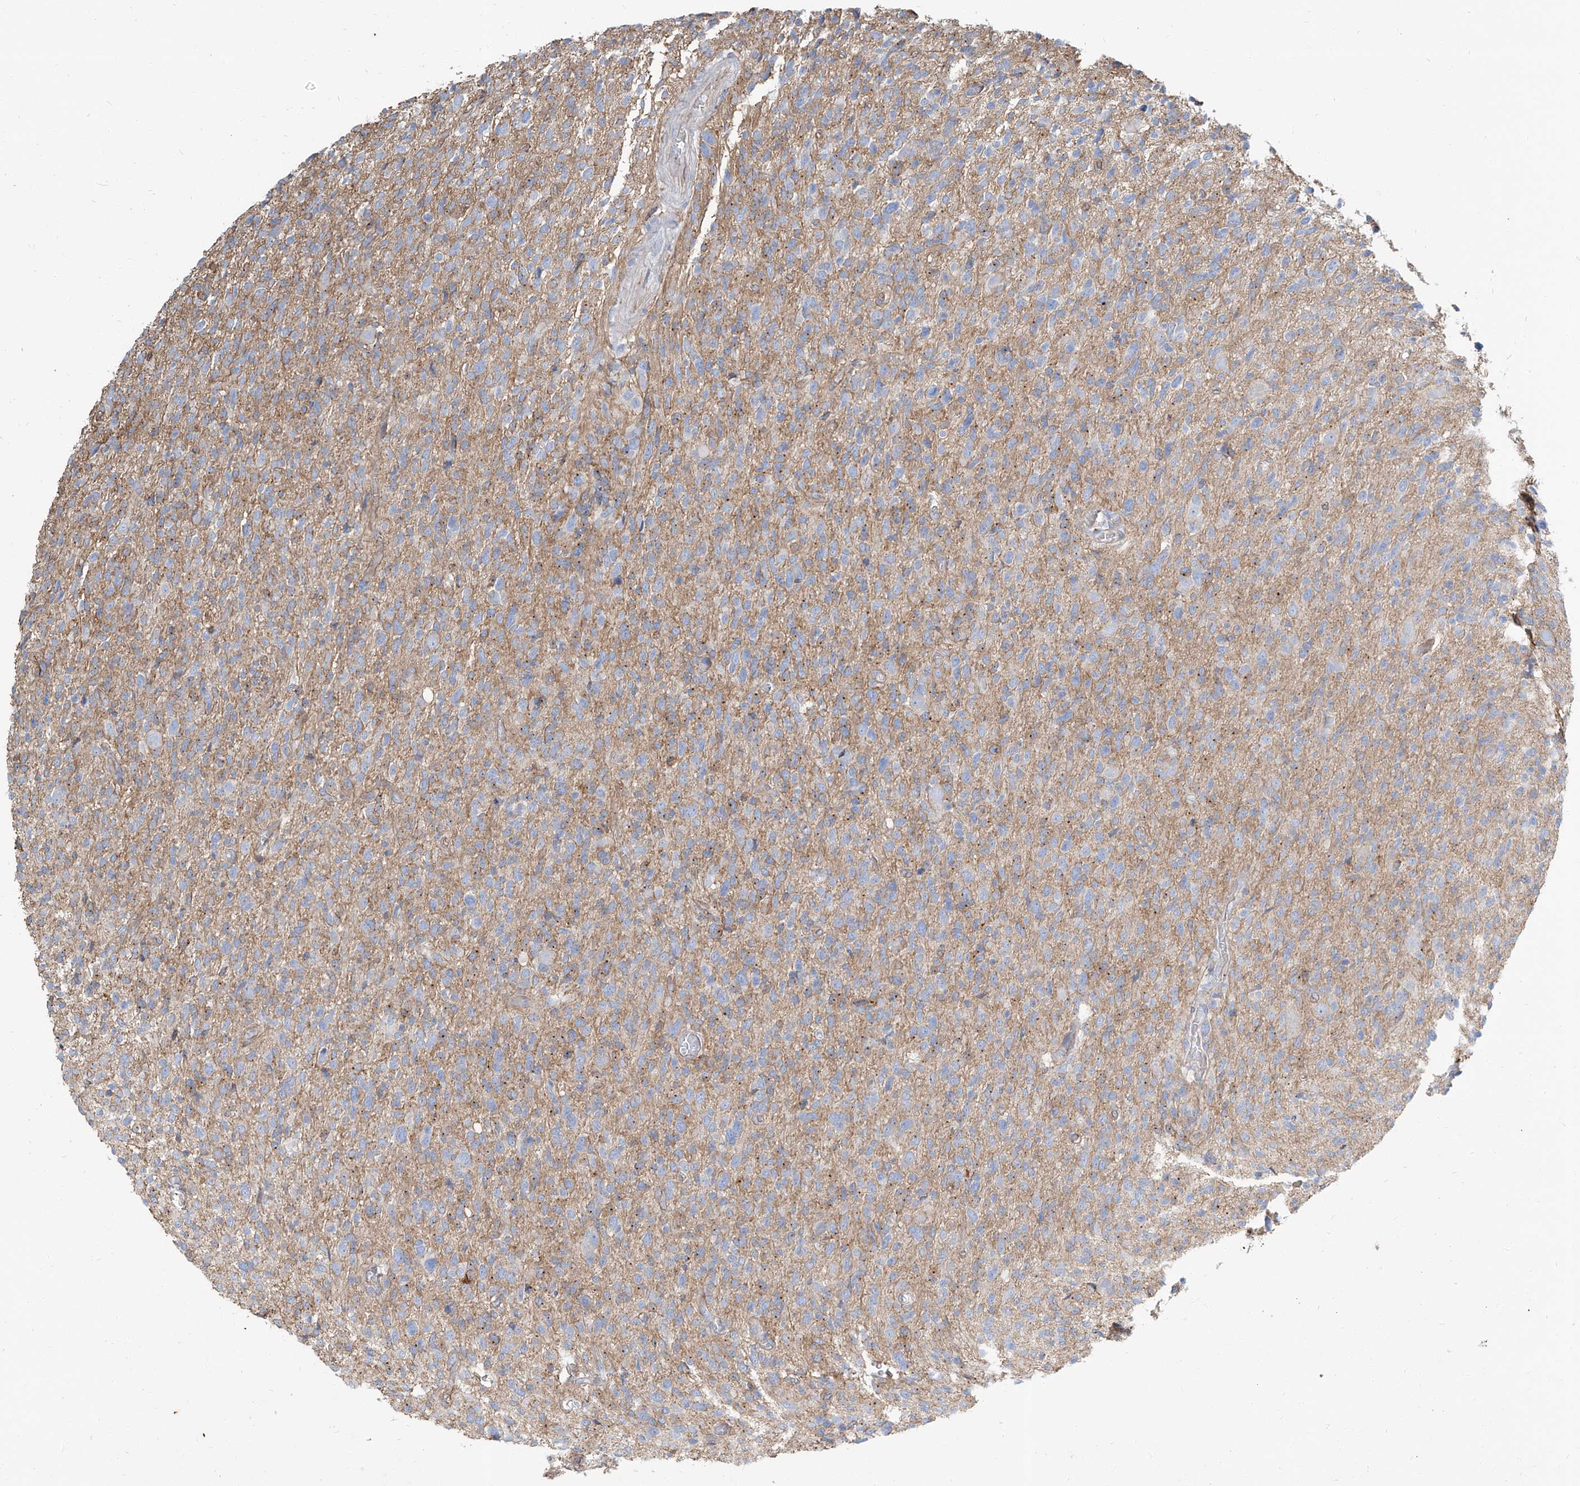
{"staining": {"intensity": "negative", "quantity": "none", "location": "none"}, "tissue": "glioma", "cell_type": "Tumor cells", "image_type": "cancer", "snomed": [{"axis": "morphology", "description": "Glioma, malignant, High grade"}, {"axis": "topography", "description": "Brain"}], "caption": "Glioma was stained to show a protein in brown. There is no significant expression in tumor cells.", "gene": "TXLNB", "patient": {"sex": "female", "age": 57}}